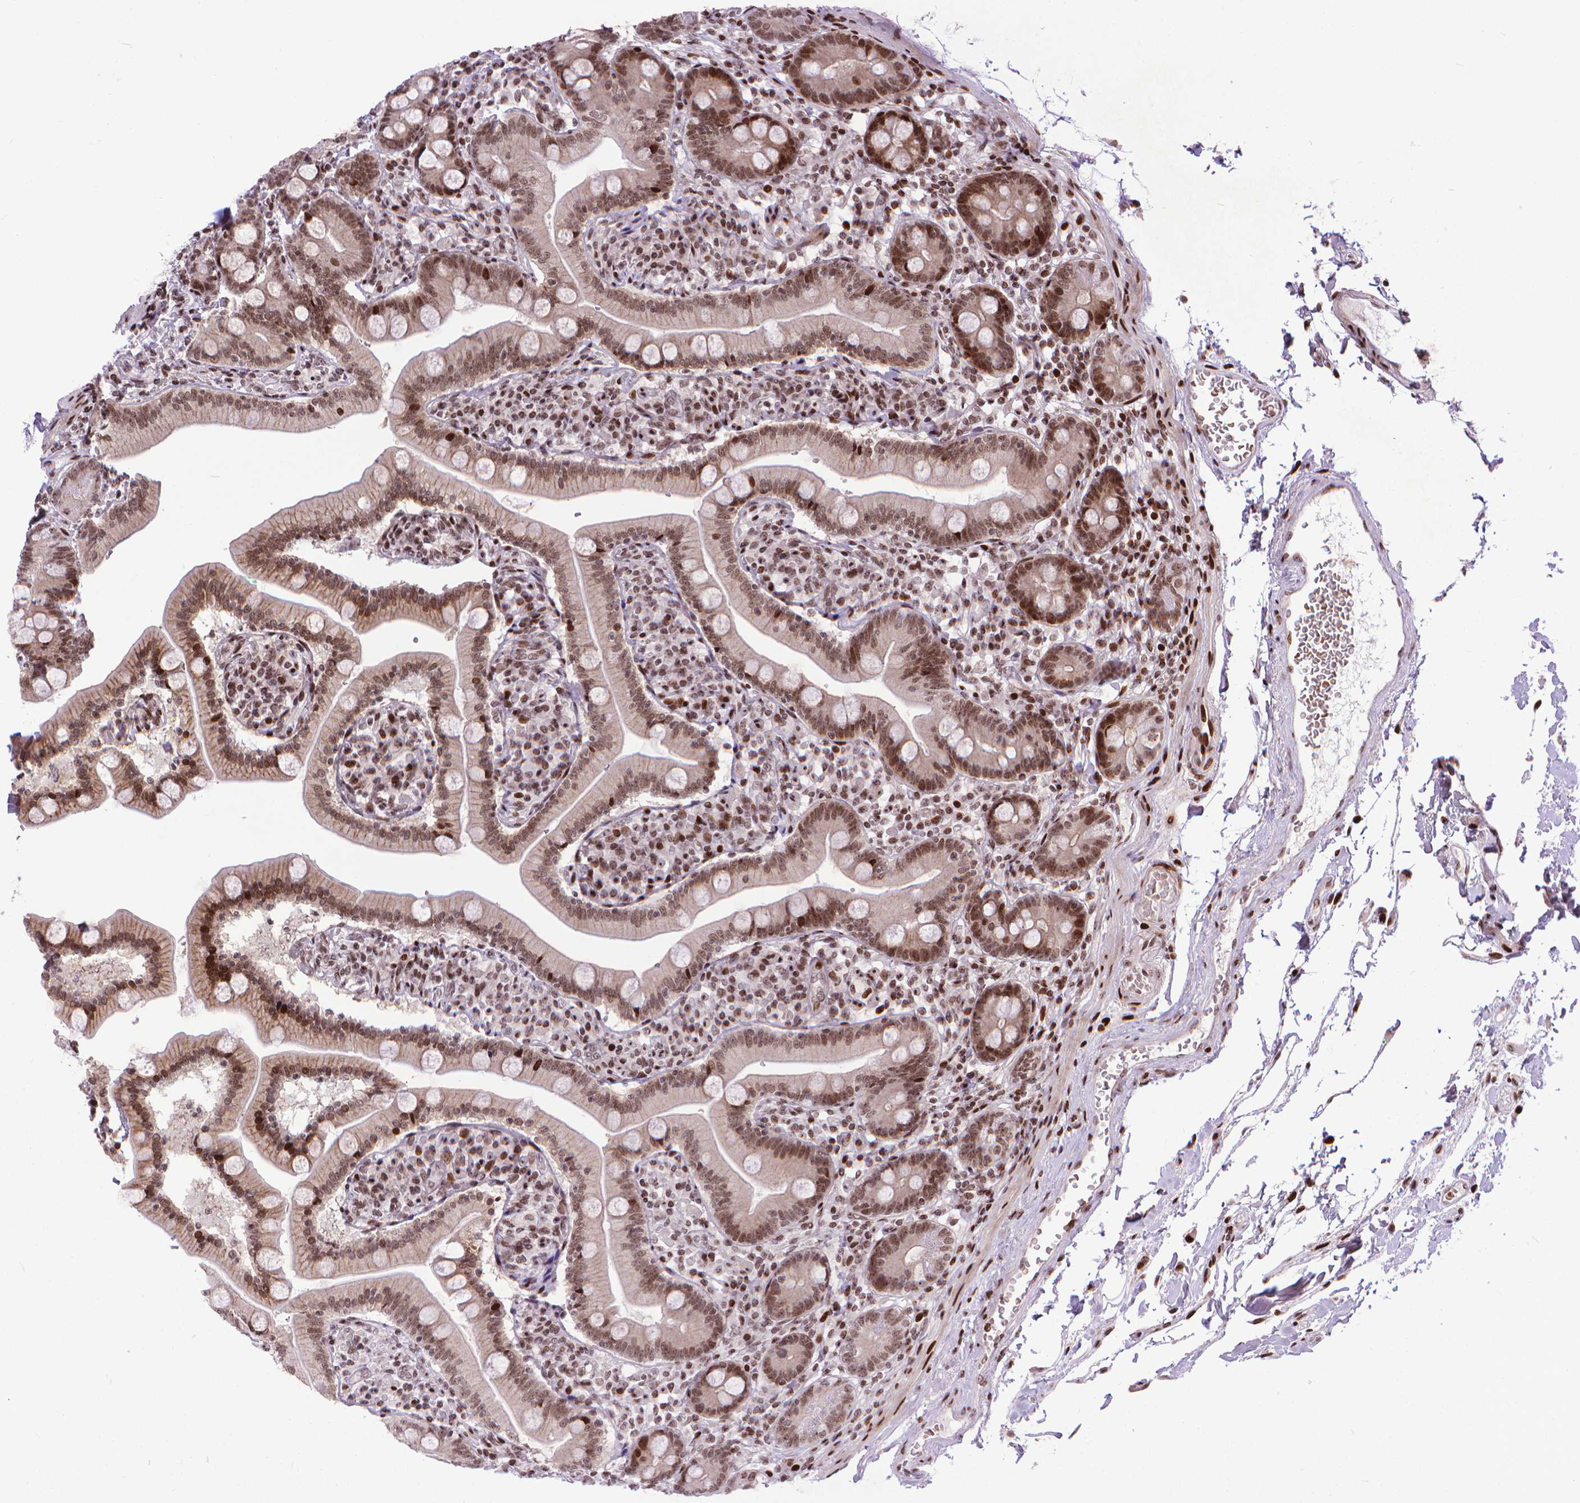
{"staining": {"intensity": "moderate", "quantity": ">75%", "location": "nuclear"}, "tissue": "duodenum", "cell_type": "Glandular cells", "image_type": "normal", "snomed": [{"axis": "morphology", "description": "Normal tissue, NOS"}, {"axis": "topography", "description": "Duodenum"}], "caption": "Immunohistochemistry (IHC) histopathology image of normal duodenum: human duodenum stained using IHC shows medium levels of moderate protein expression localized specifically in the nuclear of glandular cells, appearing as a nuclear brown color.", "gene": "AMER1", "patient": {"sex": "female", "age": 67}}